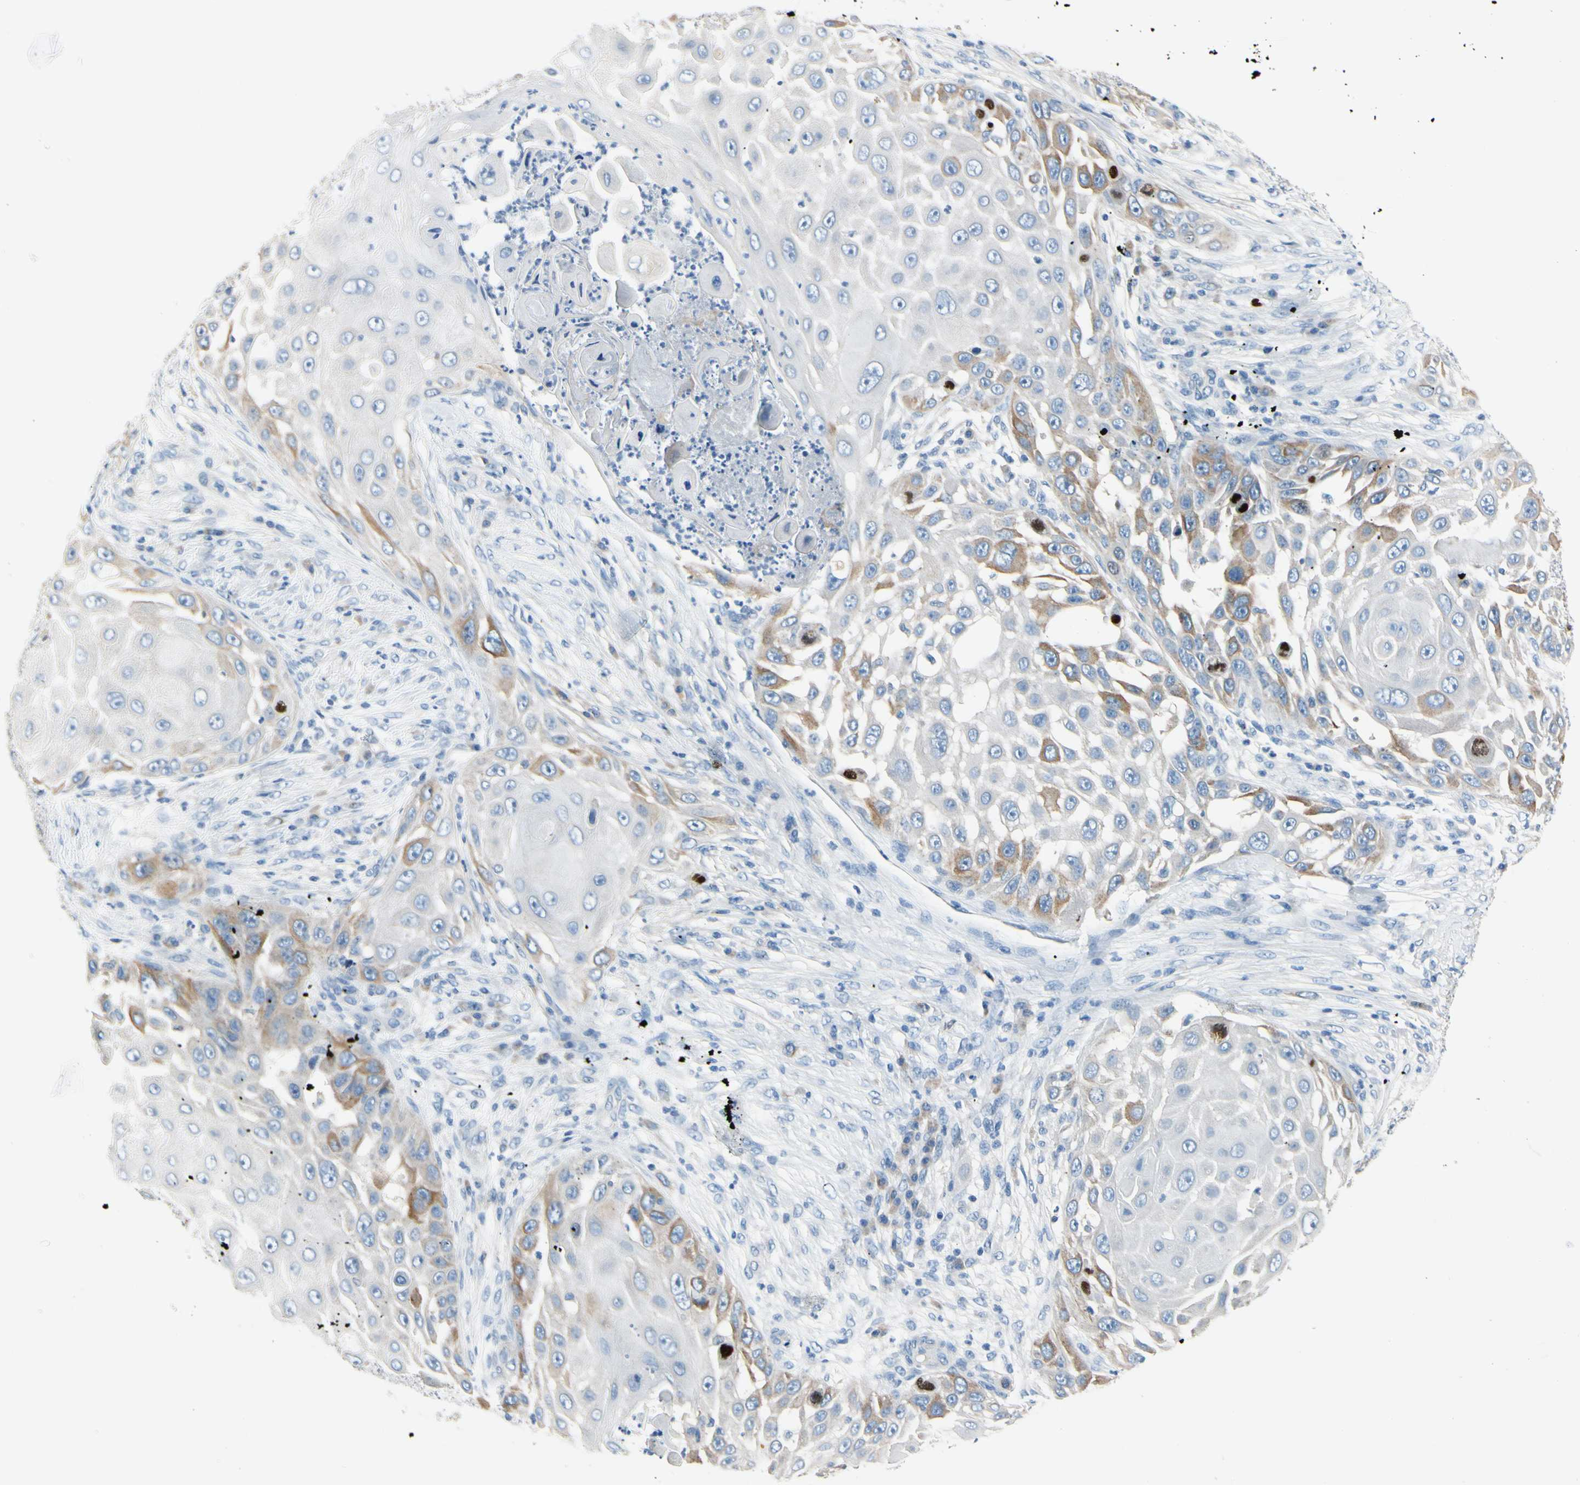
{"staining": {"intensity": "moderate", "quantity": "<25%", "location": "cytoplasmic/membranous"}, "tissue": "skin cancer", "cell_type": "Tumor cells", "image_type": "cancer", "snomed": [{"axis": "morphology", "description": "Squamous cell carcinoma, NOS"}, {"axis": "topography", "description": "Skin"}], "caption": "A brown stain highlights moderate cytoplasmic/membranous positivity of a protein in skin squamous cell carcinoma tumor cells.", "gene": "CKAP2", "patient": {"sex": "female", "age": 44}}